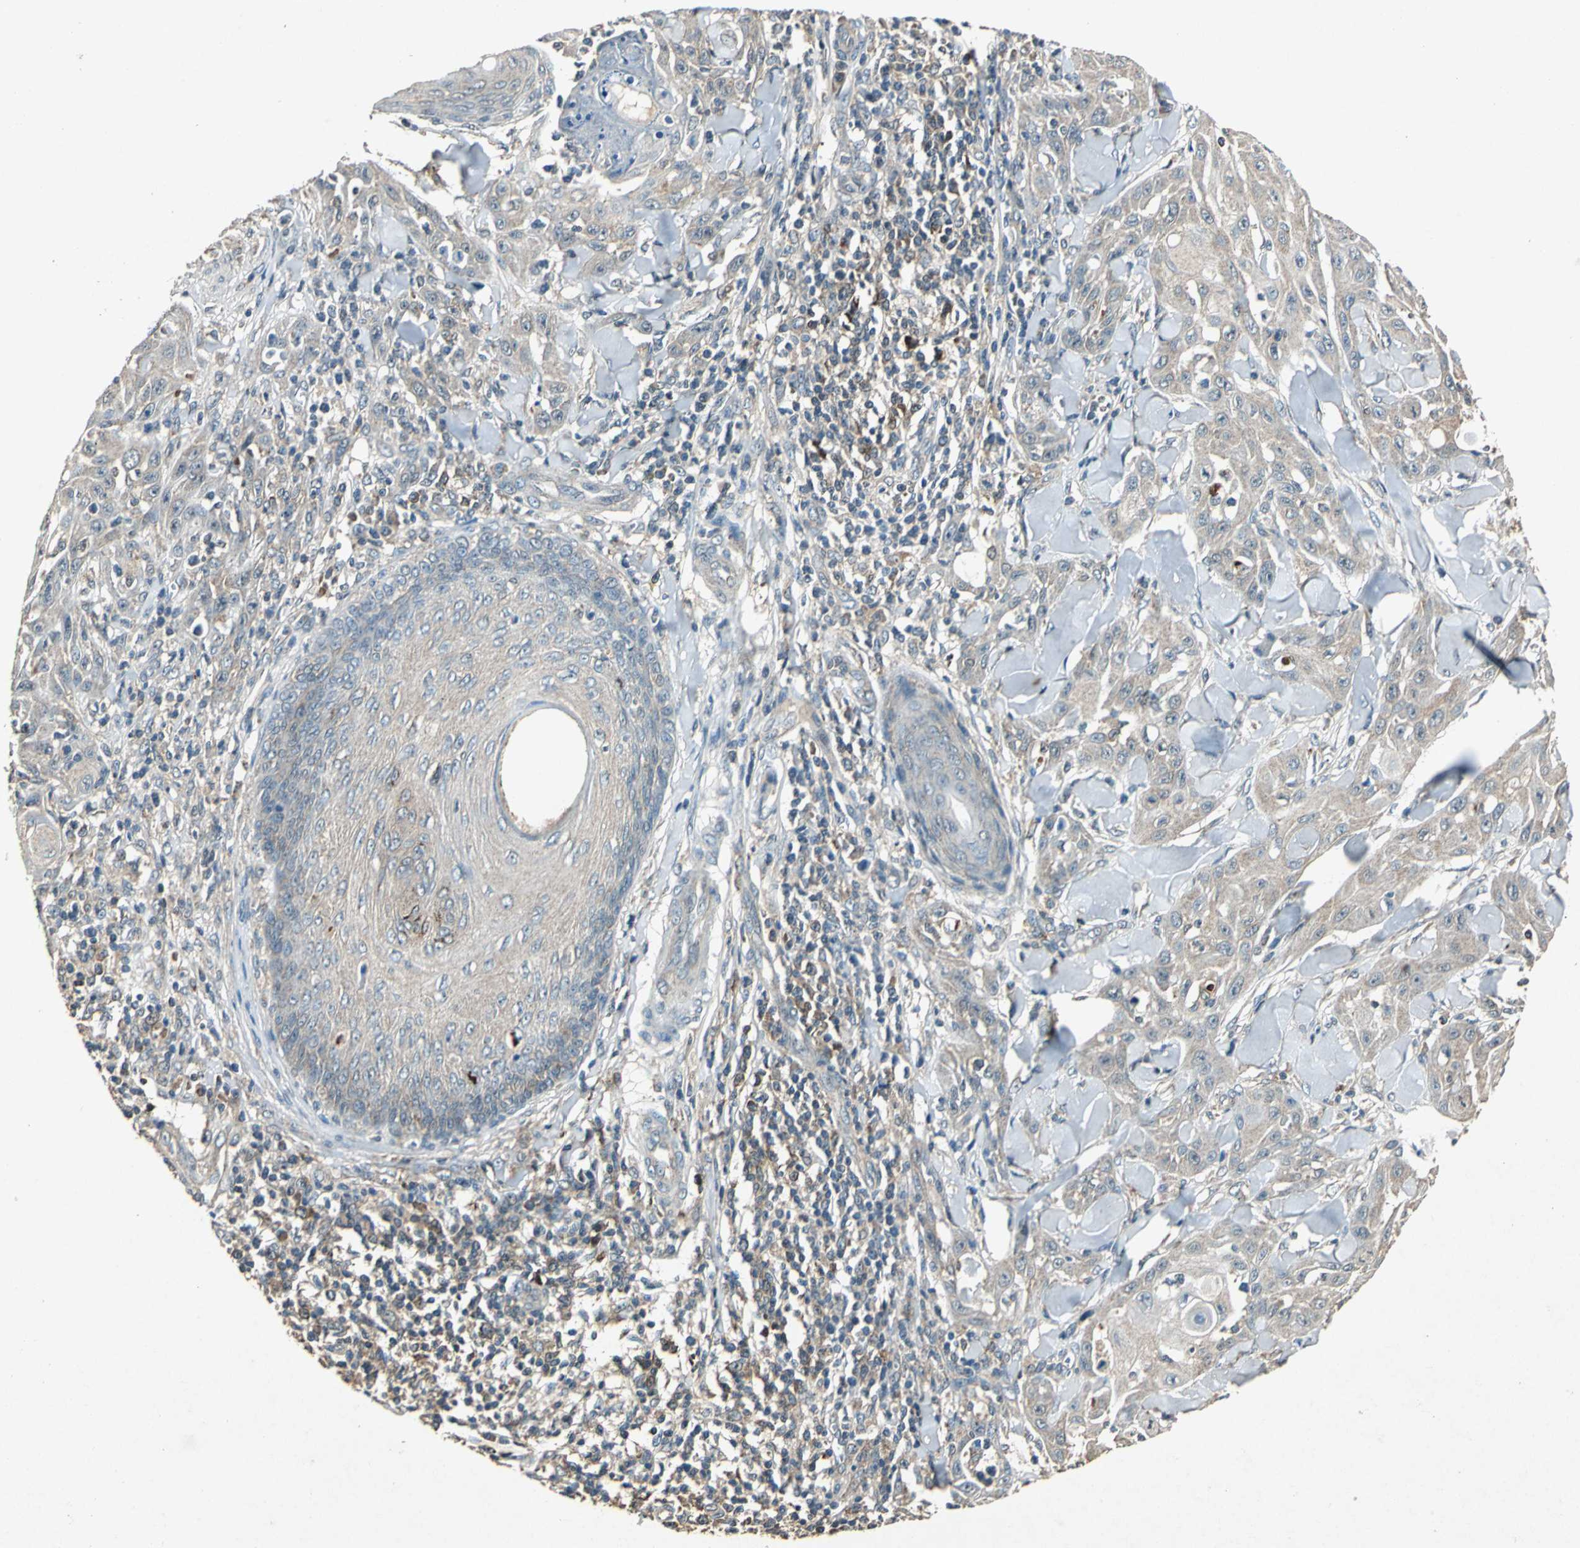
{"staining": {"intensity": "weak", "quantity": ">75%", "location": "cytoplasmic/membranous"}, "tissue": "skin cancer", "cell_type": "Tumor cells", "image_type": "cancer", "snomed": [{"axis": "morphology", "description": "Squamous cell carcinoma, NOS"}, {"axis": "topography", "description": "Skin"}], "caption": "Immunohistochemical staining of human skin cancer (squamous cell carcinoma) reveals low levels of weak cytoplasmic/membranous protein positivity in about >75% of tumor cells. (DAB IHC, brown staining for protein, blue staining for nuclei).", "gene": "AHSA1", "patient": {"sex": "male", "age": 24}}